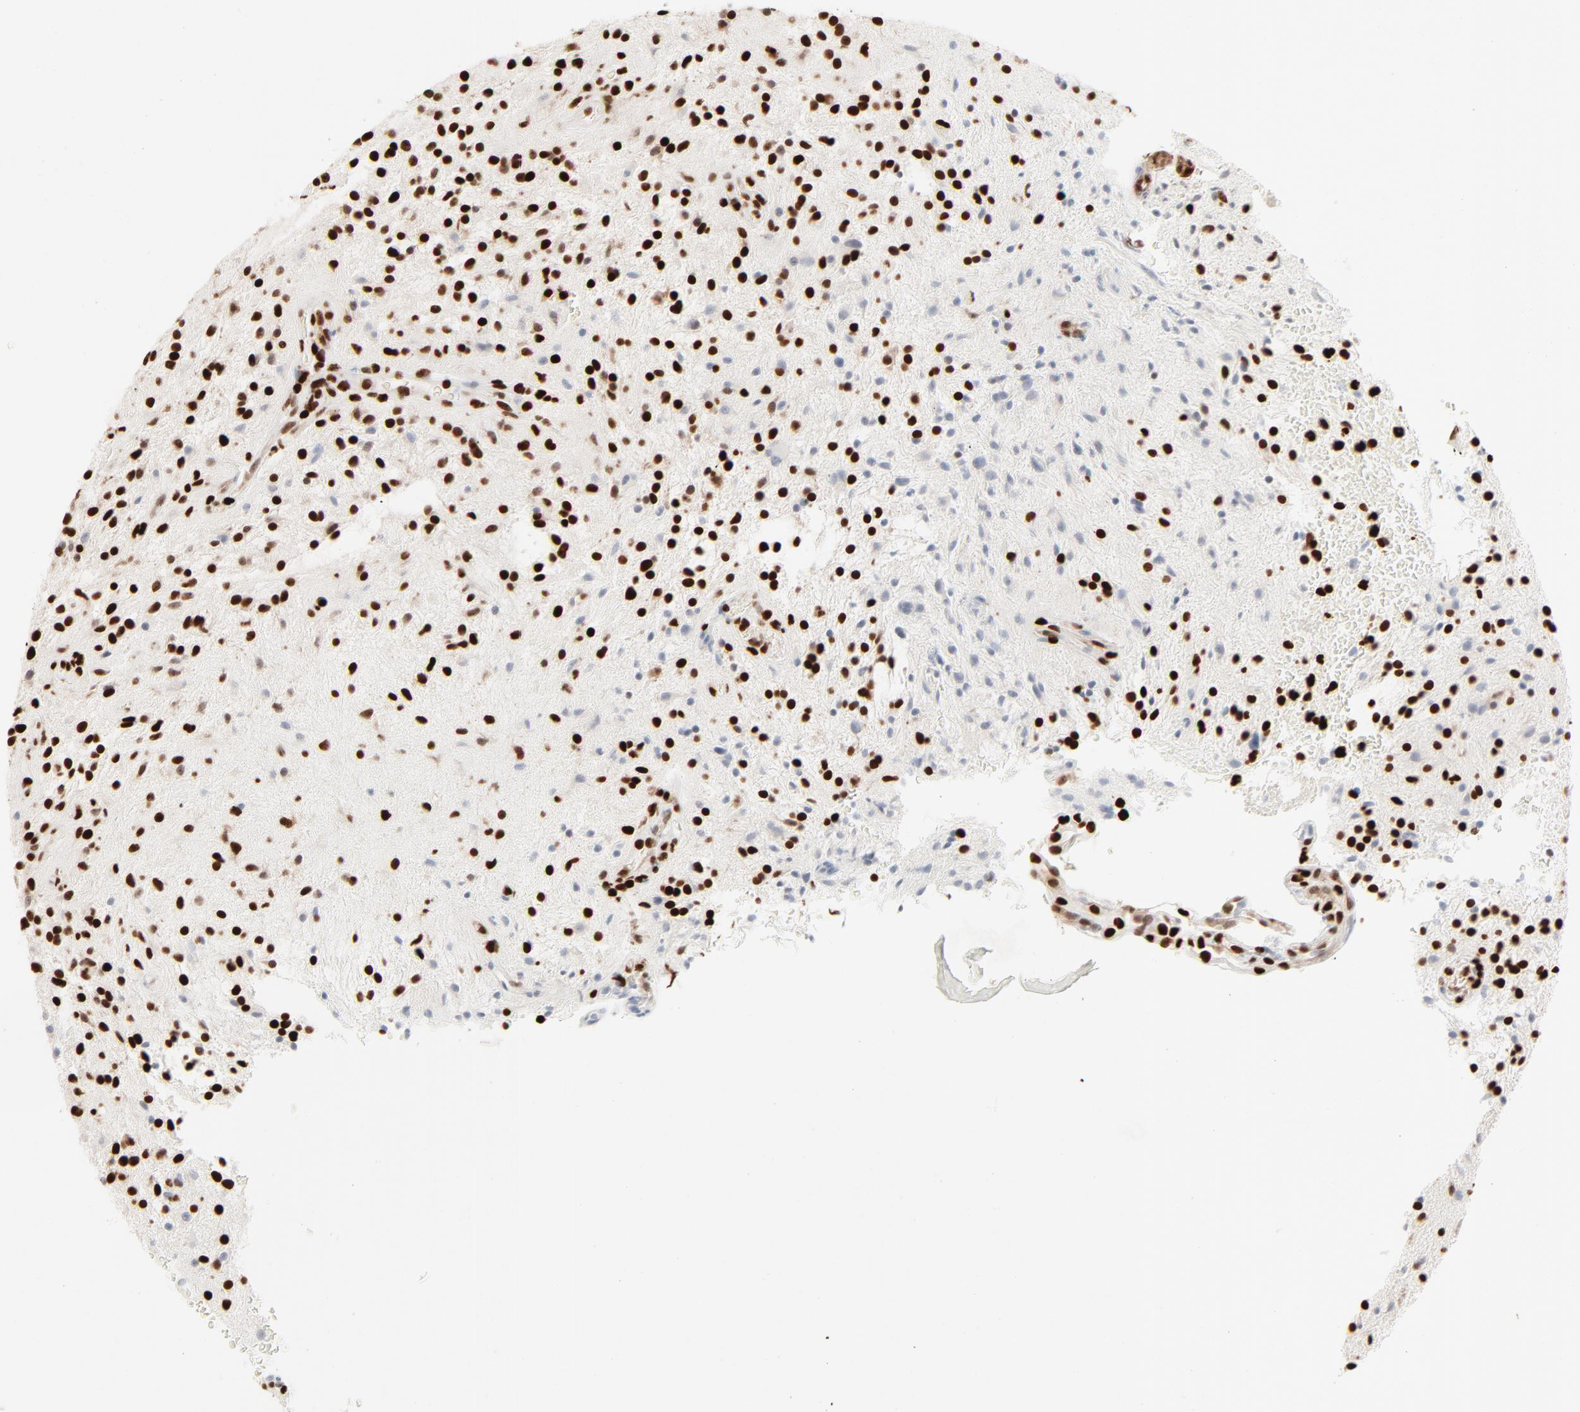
{"staining": {"intensity": "strong", "quantity": ">75%", "location": "nuclear"}, "tissue": "glioma", "cell_type": "Tumor cells", "image_type": "cancer", "snomed": [{"axis": "morphology", "description": "Glioma, malignant, NOS"}, {"axis": "topography", "description": "Cerebellum"}], "caption": "Protein expression analysis of human glioma (malignant) reveals strong nuclear expression in approximately >75% of tumor cells.", "gene": "HMGB2", "patient": {"sex": "female", "age": 10}}